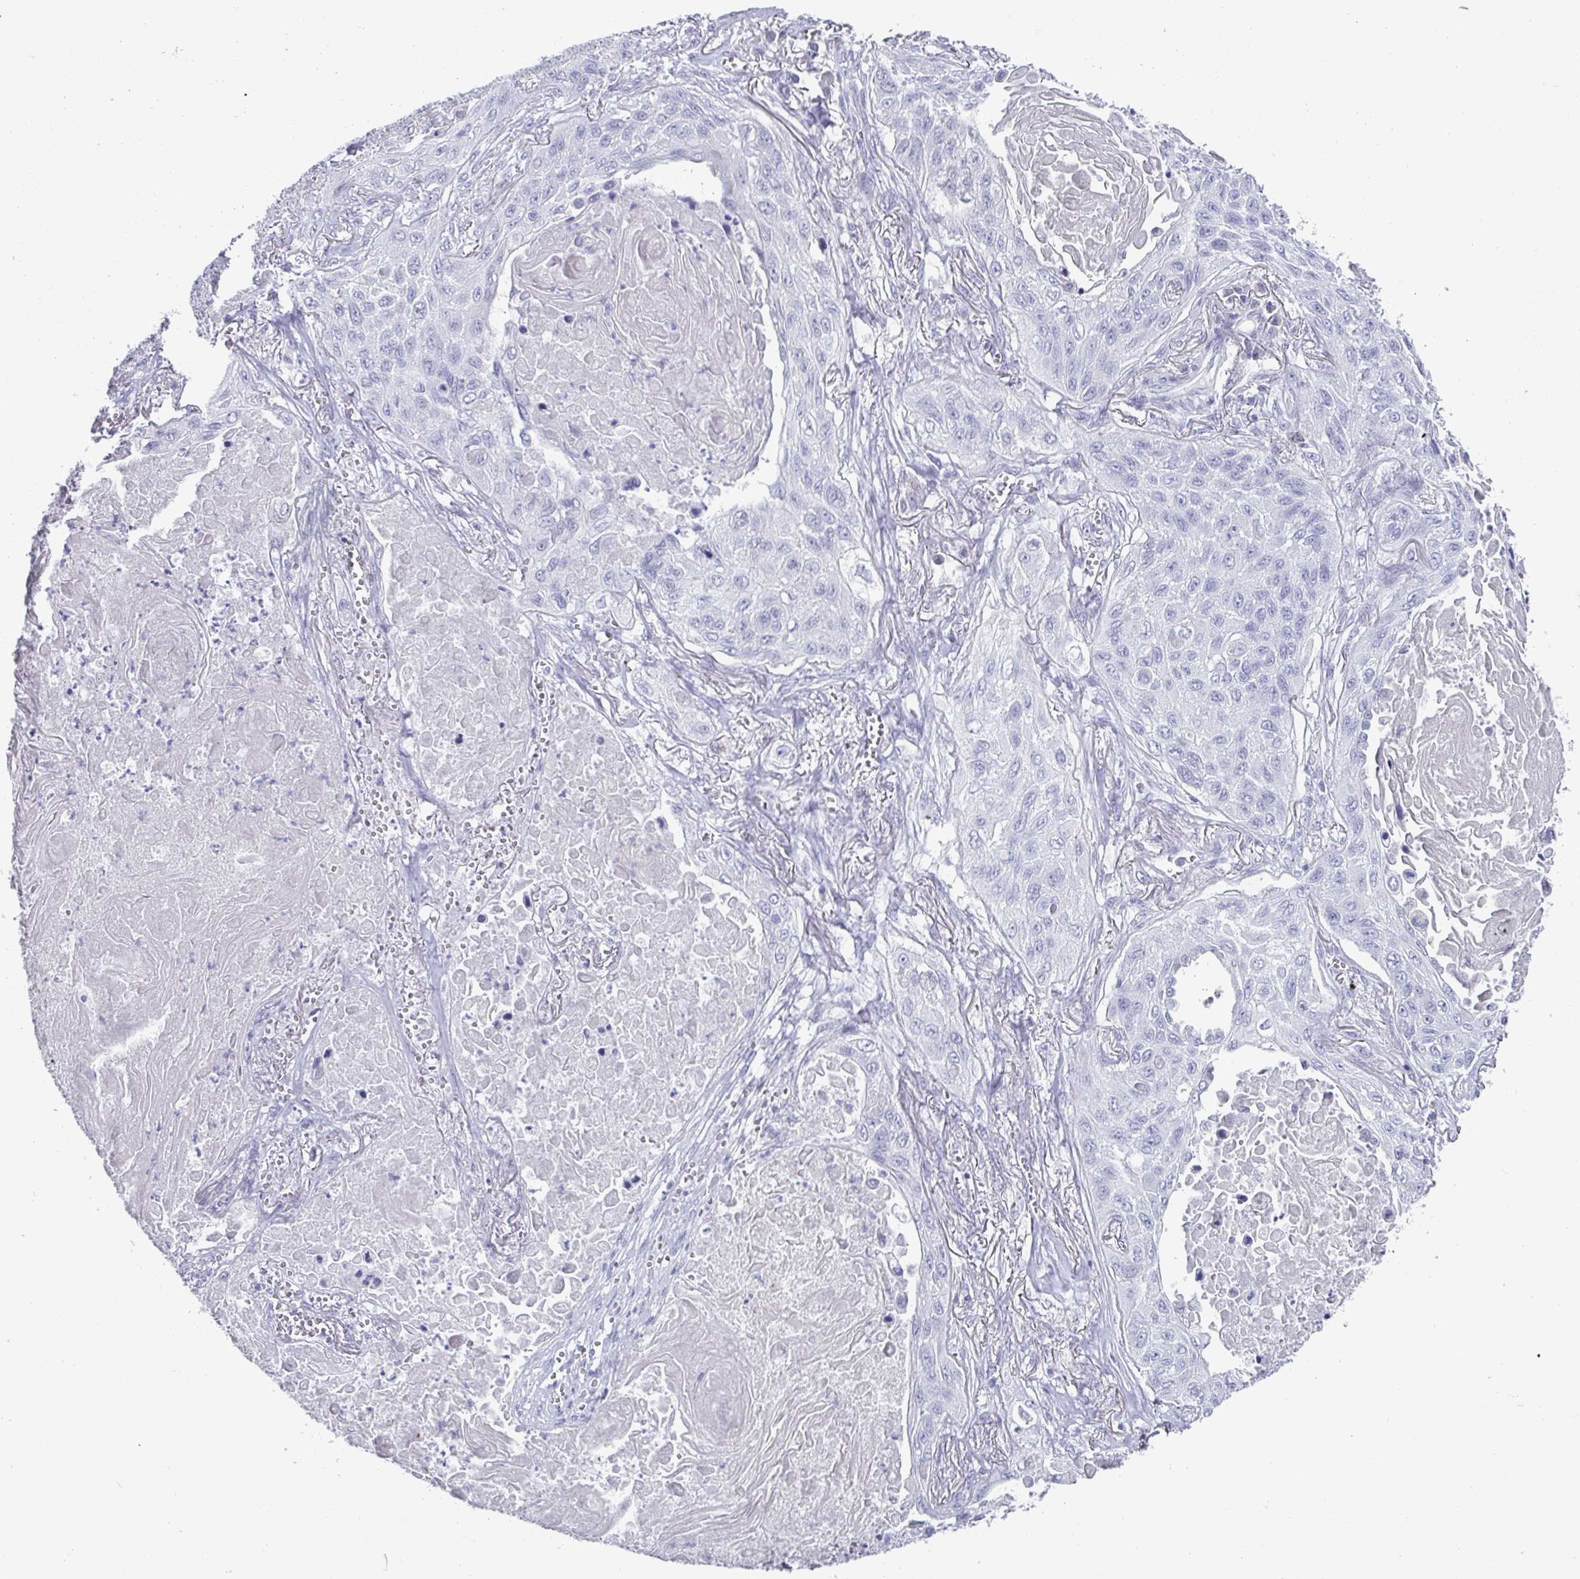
{"staining": {"intensity": "negative", "quantity": "none", "location": "none"}, "tissue": "lung cancer", "cell_type": "Tumor cells", "image_type": "cancer", "snomed": [{"axis": "morphology", "description": "Squamous cell carcinoma, NOS"}, {"axis": "topography", "description": "Lung"}], "caption": "There is no significant expression in tumor cells of lung squamous cell carcinoma. (DAB (3,3'-diaminobenzidine) immunohistochemistry (IHC) visualized using brightfield microscopy, high magnification).", "gene": "VSIG10L", "patient": {"sex": "male", "age": 75}}